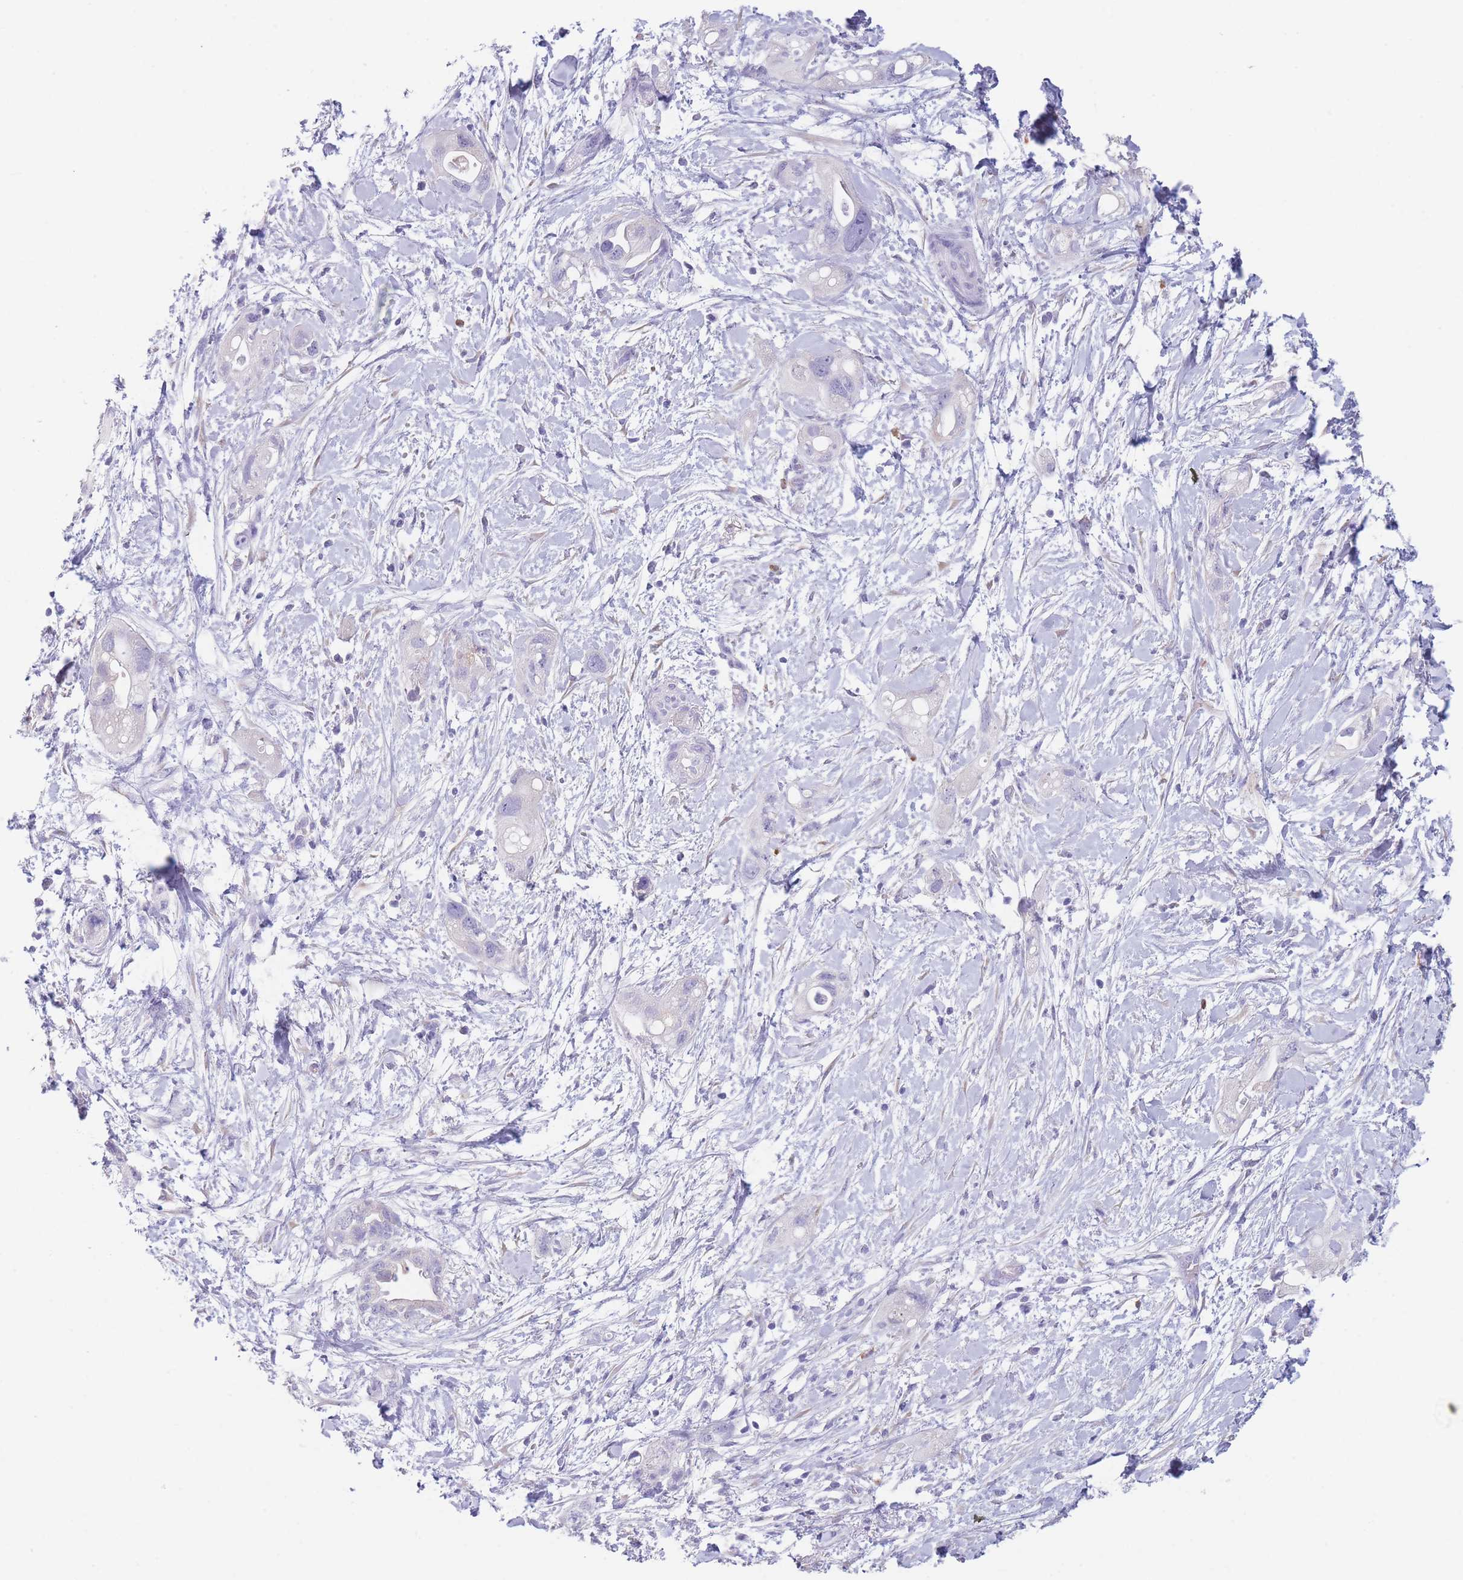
{"staining": {"intensity": "negative", "quantity": "none", "location": "none"}, "tissue": "pancreatic cancer", "cell_type": "Tumor cells", "image_type": "cancer", "snomed": [{"axis": "morphology", "description": "Adenocarcinoma, NOS"}, {"axis": "topography", "description": "Pancreas"}], "caption": "Human adenocarcinoma (pancreatic) stained for a protein using immunohistochemistry (IHC) demonstrates no staining in tumor cells.", "gene": "ZNF627", "patient": {"sex": "female", "age": 72}}